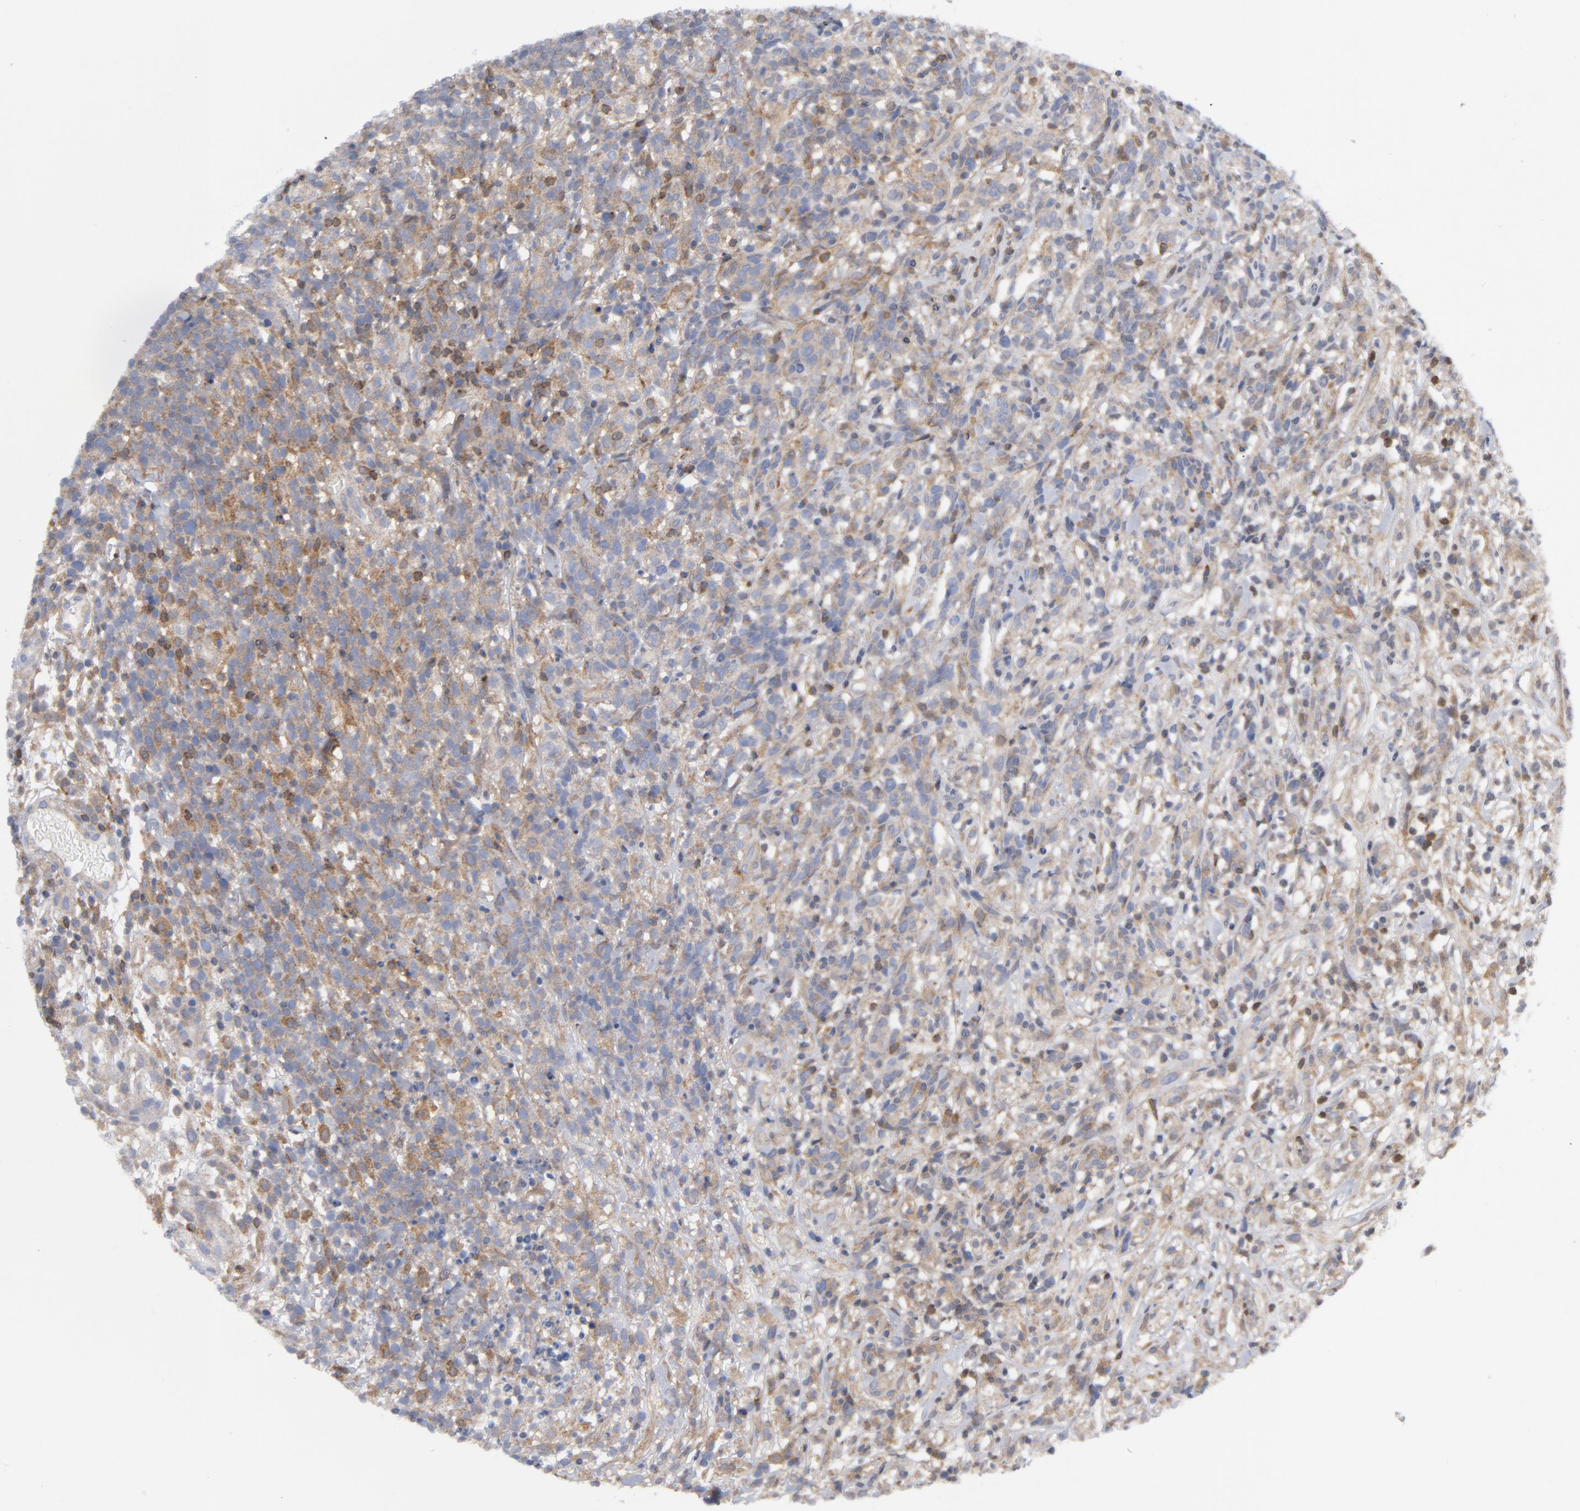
{"staining": {"intensity": "moderate", "quantity": ">75%", "location": "cytoplasmic/membranous"}, "tissue": "lymphoma", "cell_type": "Tumor cells", "image_type": "cancer", "snomed": [{"axis": "morphology", "description": "Malignant lymphoma, non-Hodgkin's type, High grade"}, {"axis": "topography", "description": "Lymph node"}], "caption": "Tumor cells exhibit moderate cytoplasmic/membranous expression in approximately >75% of cells in malignant lymphoma, non-Hodgkin's type (high-grade).", "gene": "TRADD", "patient": {"sex": "female", "age": 73}}